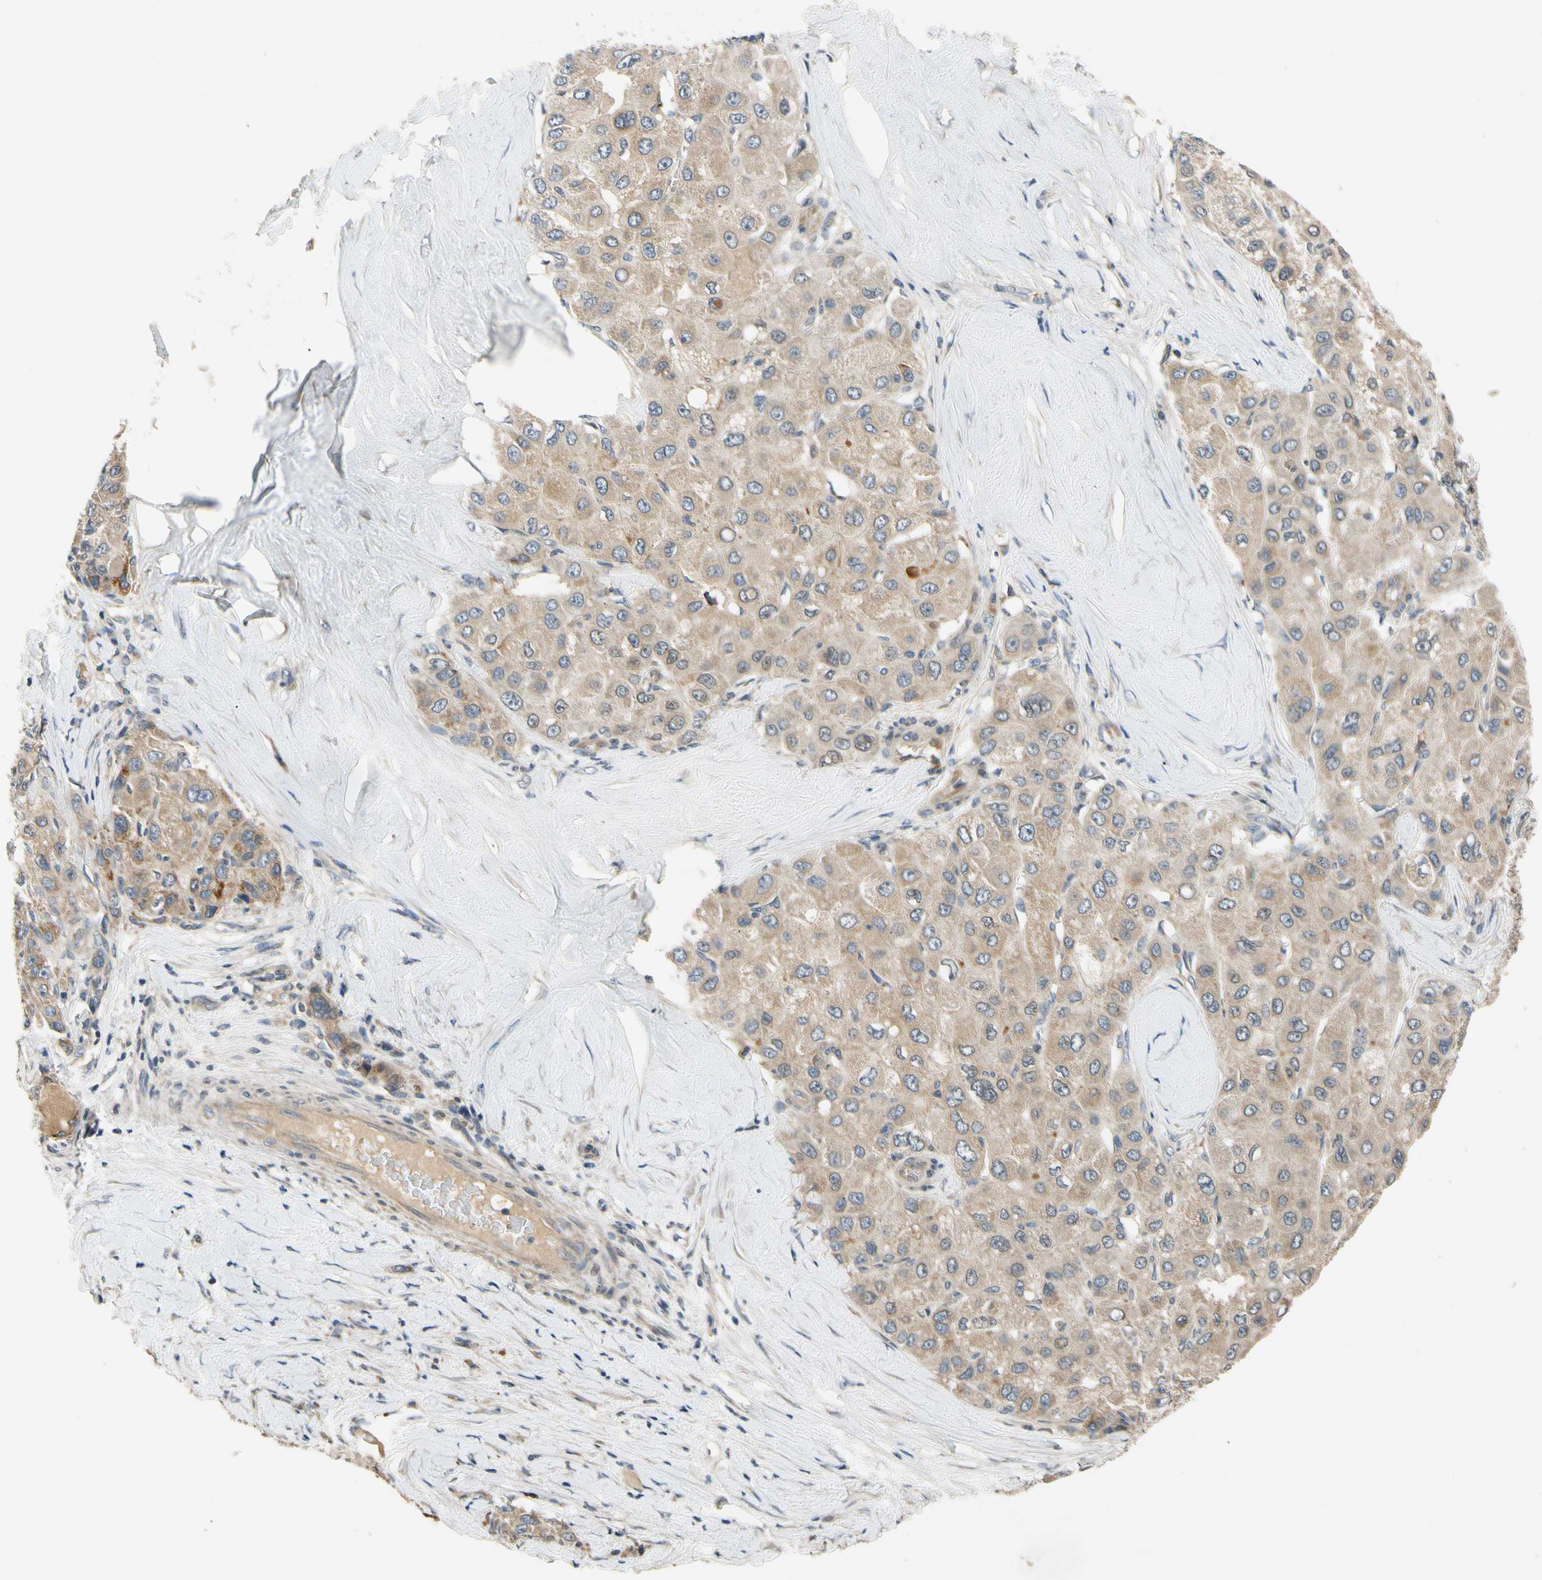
{"staining": {"intensity": "weak", "quantity": ">75%", "location": "cytoplasmic/membranous"}, "tissue": "liver cancer", "cell_type": "Tumor cells", "image_type": "cancer", "snomed": [{"axis": "morphology", "description": "Carcinoma, Hepatocellular, NOS"}, {"axis": "topography", "description": "Liver"}], "caption": "Immunohistochemical staining of human liver hepatocellular carcinoma reveals low levels of weak cytoplasmic/membranous protein staining in about >75% of tumor cells.", "gene": "ALKBH3", "patient": {"sex": "male", "age": 80}}